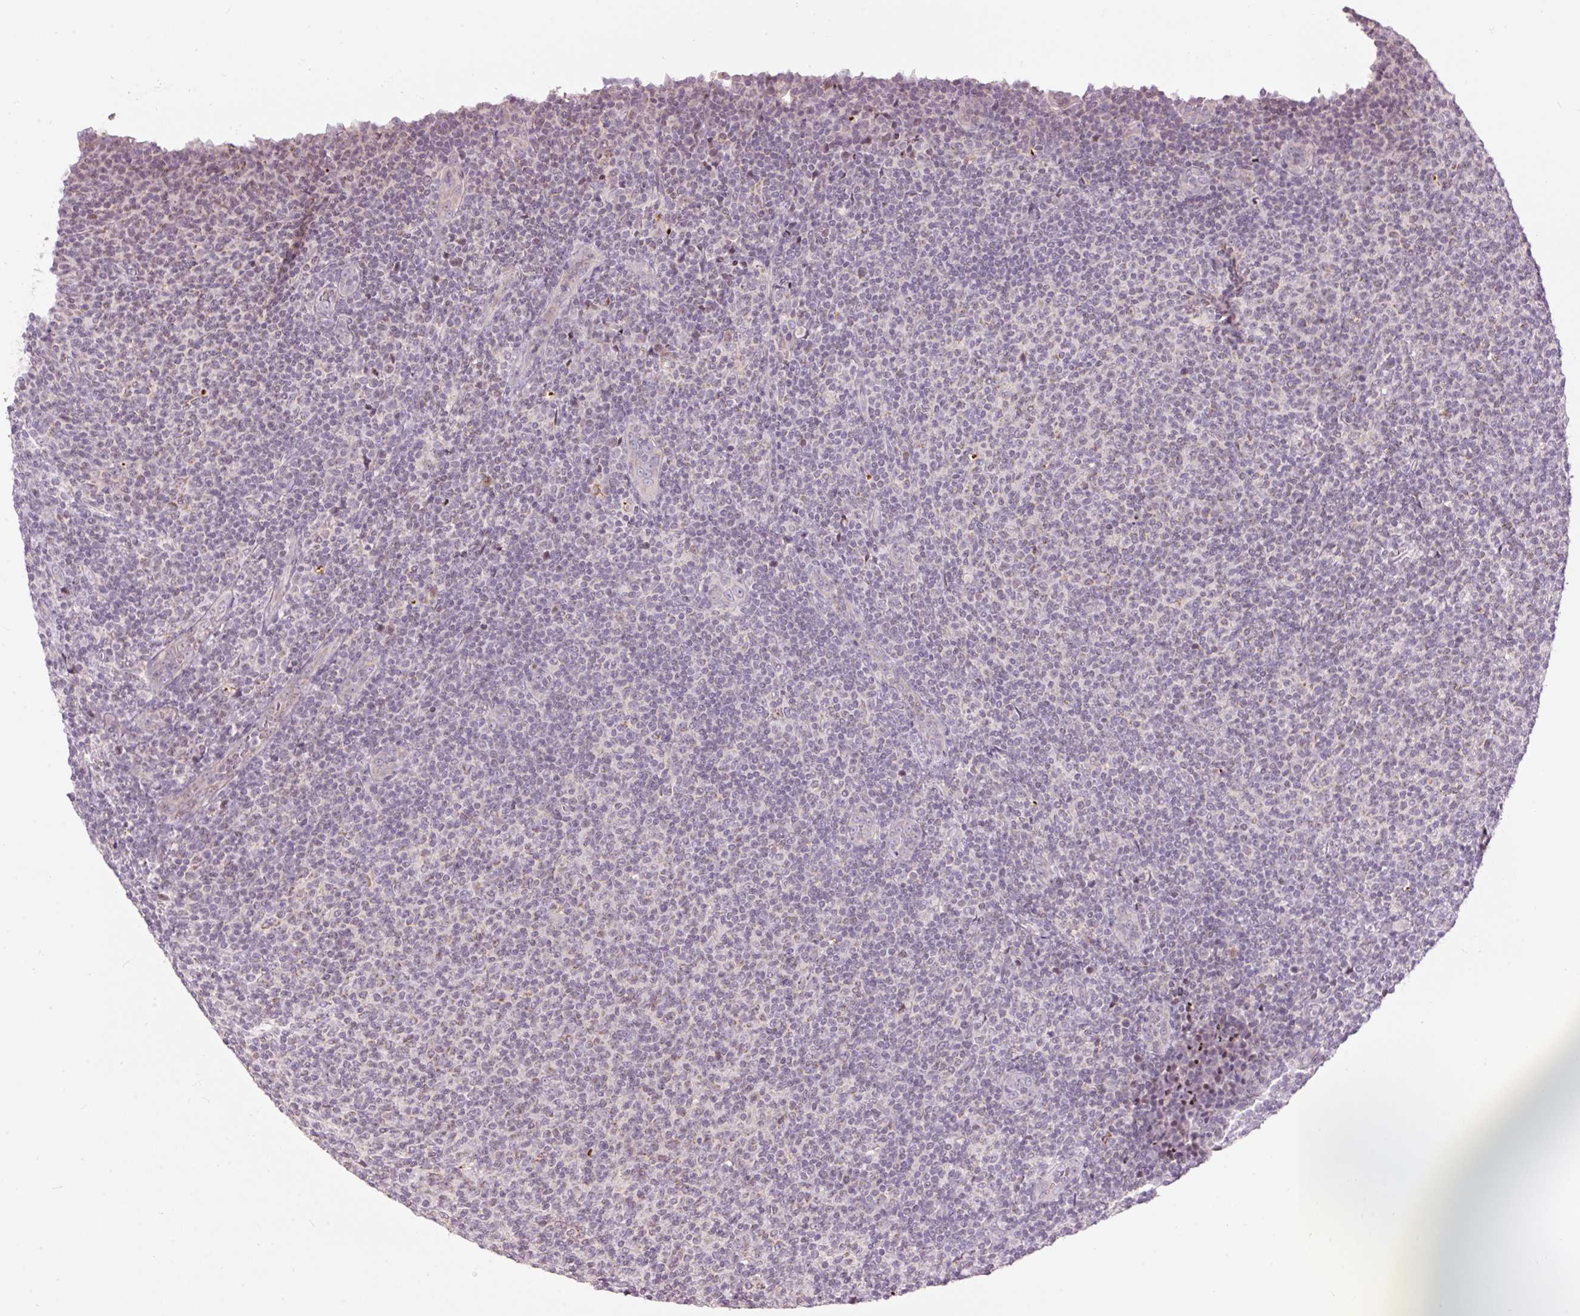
{"staining": {"intensity": "negative", "quantity": "none", "location": "none"}, "tissue": "lymphoma", "cell_type": "Tumor cells", "image_type": "cancer", "snomed": [{"axis": "morphology", "description": "Malignant lymphoma, non-Hodgkin's type, Low grade"}, {"axis": "topography", "description": "Lymph node"}], "caption": "Lymphoma was stained to show a protein in brown. There is no significant positivity in tumor cells.", "gene": "ABHD11", "patient": {"sex": "male", "age": 66}}